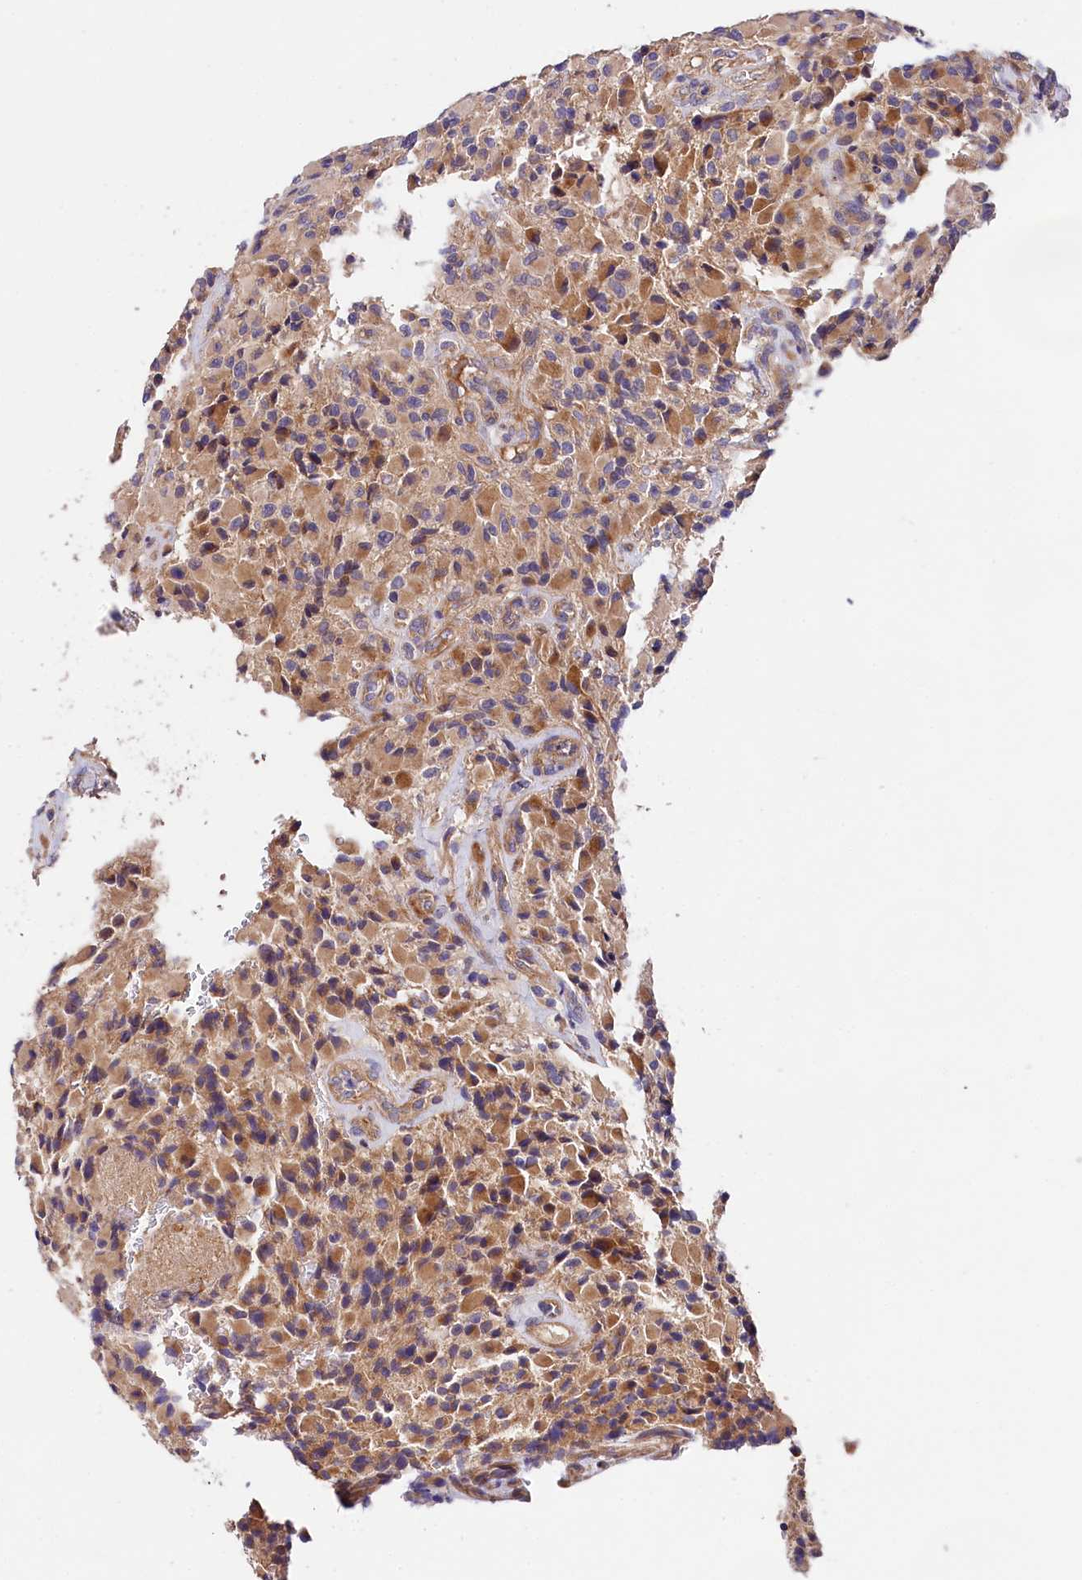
{"staining": {"intensity": "moderate", "quantity": "25%-75%", "location": "cytoplasmic/membranous"}, "tissue": "glioma", "cell_type": "Tumor cells", "image_type": "cancer", "snomed": [{"axis": "morphology", "description": "Glioma, malignant, High grade"}, {"axis": "topography", "description": "Brain"}], "caption": "Malignant glioma (high-grade) tissue shows moderate cytoplasmic/membranous staining in approximately 25%-75% of tumor cells, visualized by immunohistochemistry.", "gene": "SPG11", "patient": {"sex": "male", "age": 71}}